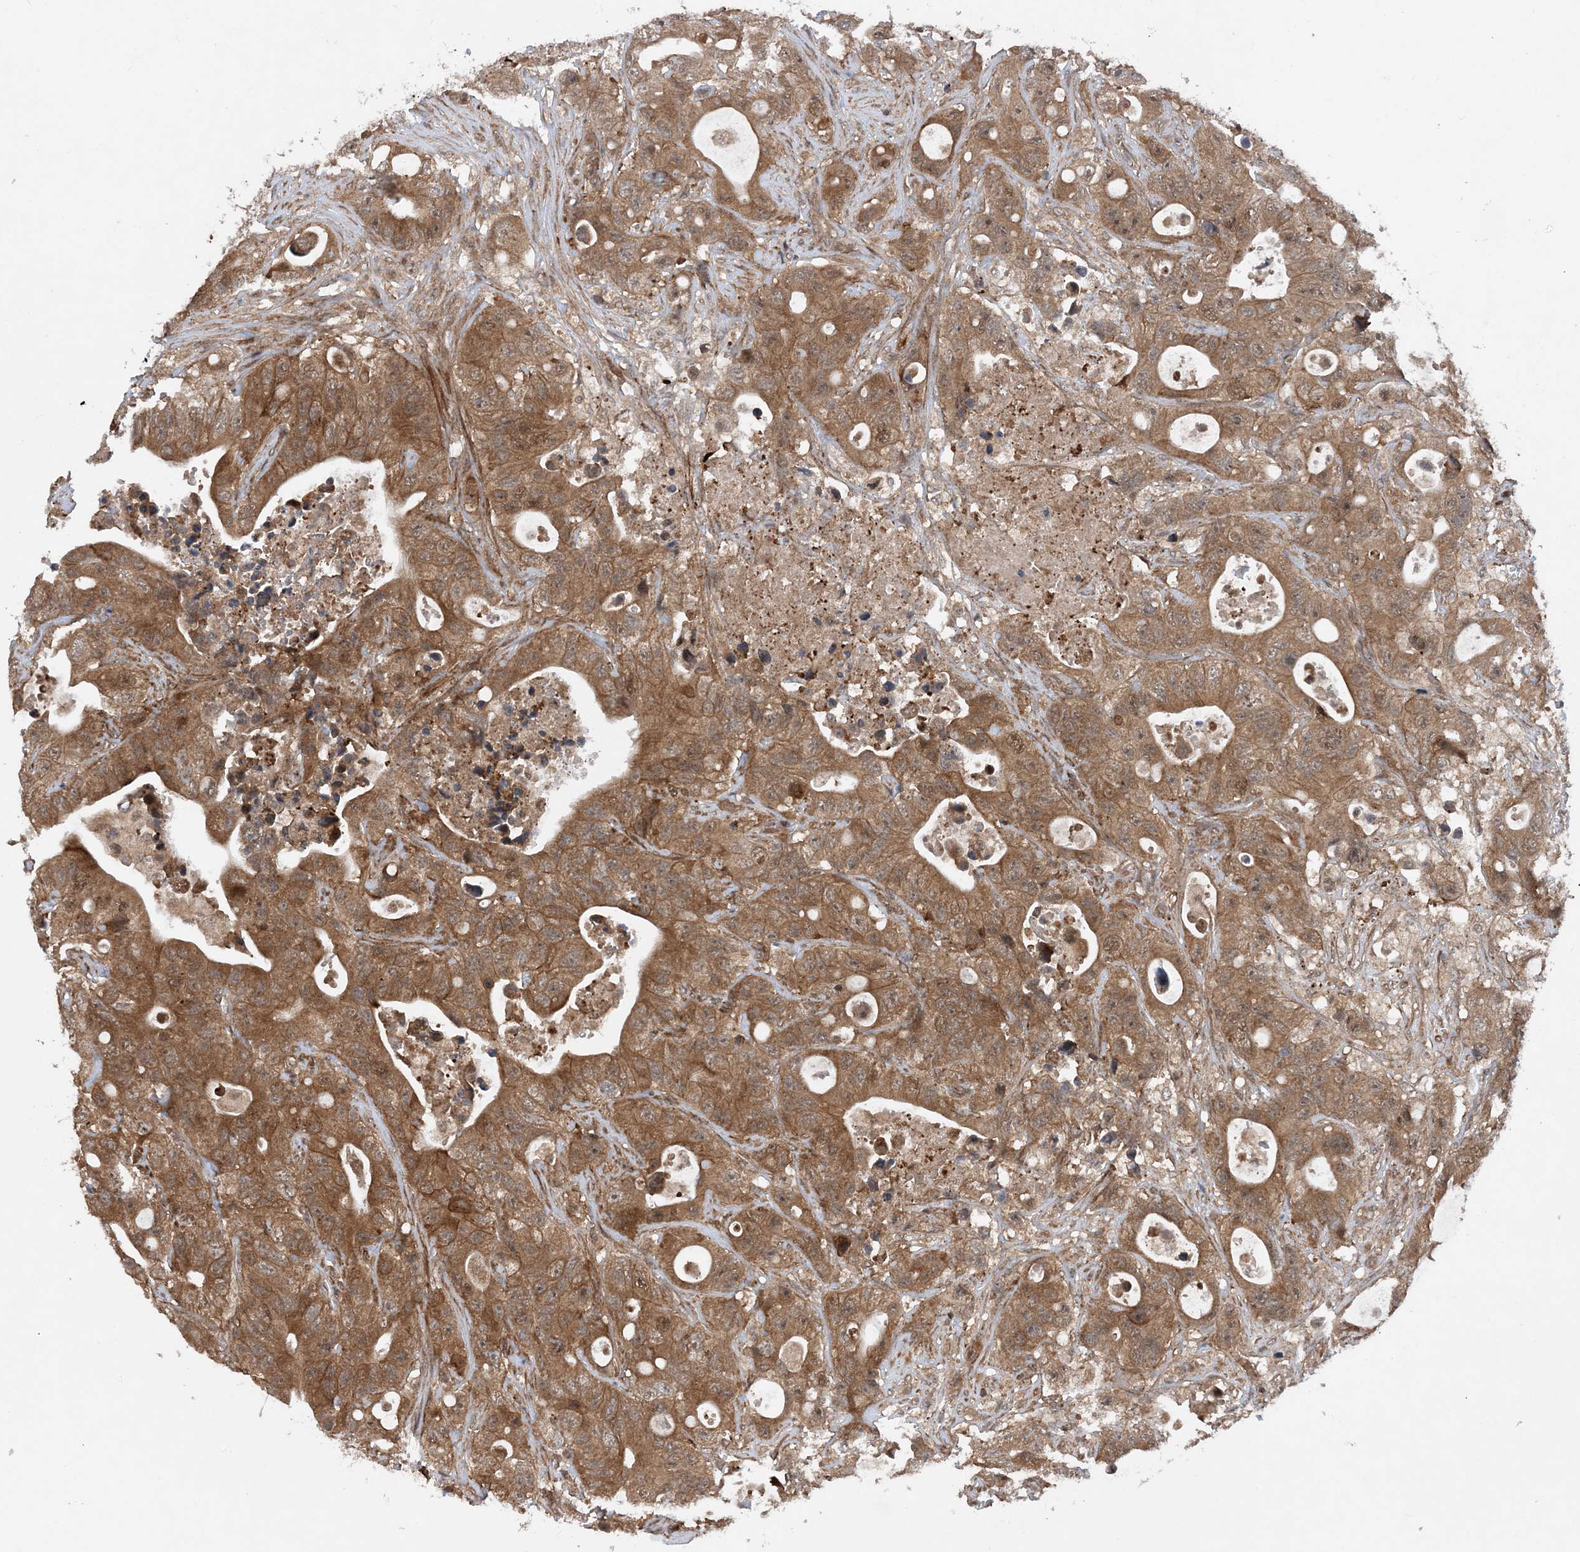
{"staining": {"intensity": "moderate", "quantity": ">75%", "location": "cytoplasmic/membranous"}, "tissue": "colorectal cancer", "cell_type": "Tumor cells", "image_type": "cancer", "snomed": [{"axis": "morphology", "description": "Adenocarcinoma, NOS"}, {"axis": "topography", "description": "Colon"}], "caption": "The image shows staining of adenocarcinoma (colorectal), revealing moderate cytoplasmic/membranous protein positivity (brown color) within tumor cells. The protein is stained brown, and the nuclei are stained in blue (DAB (3,3'-diaminobenzidine) IHC with brightfield microscopy, high magnification).", "gene": "HEMK1", "patient": {"sex": "female", "age": 46}}